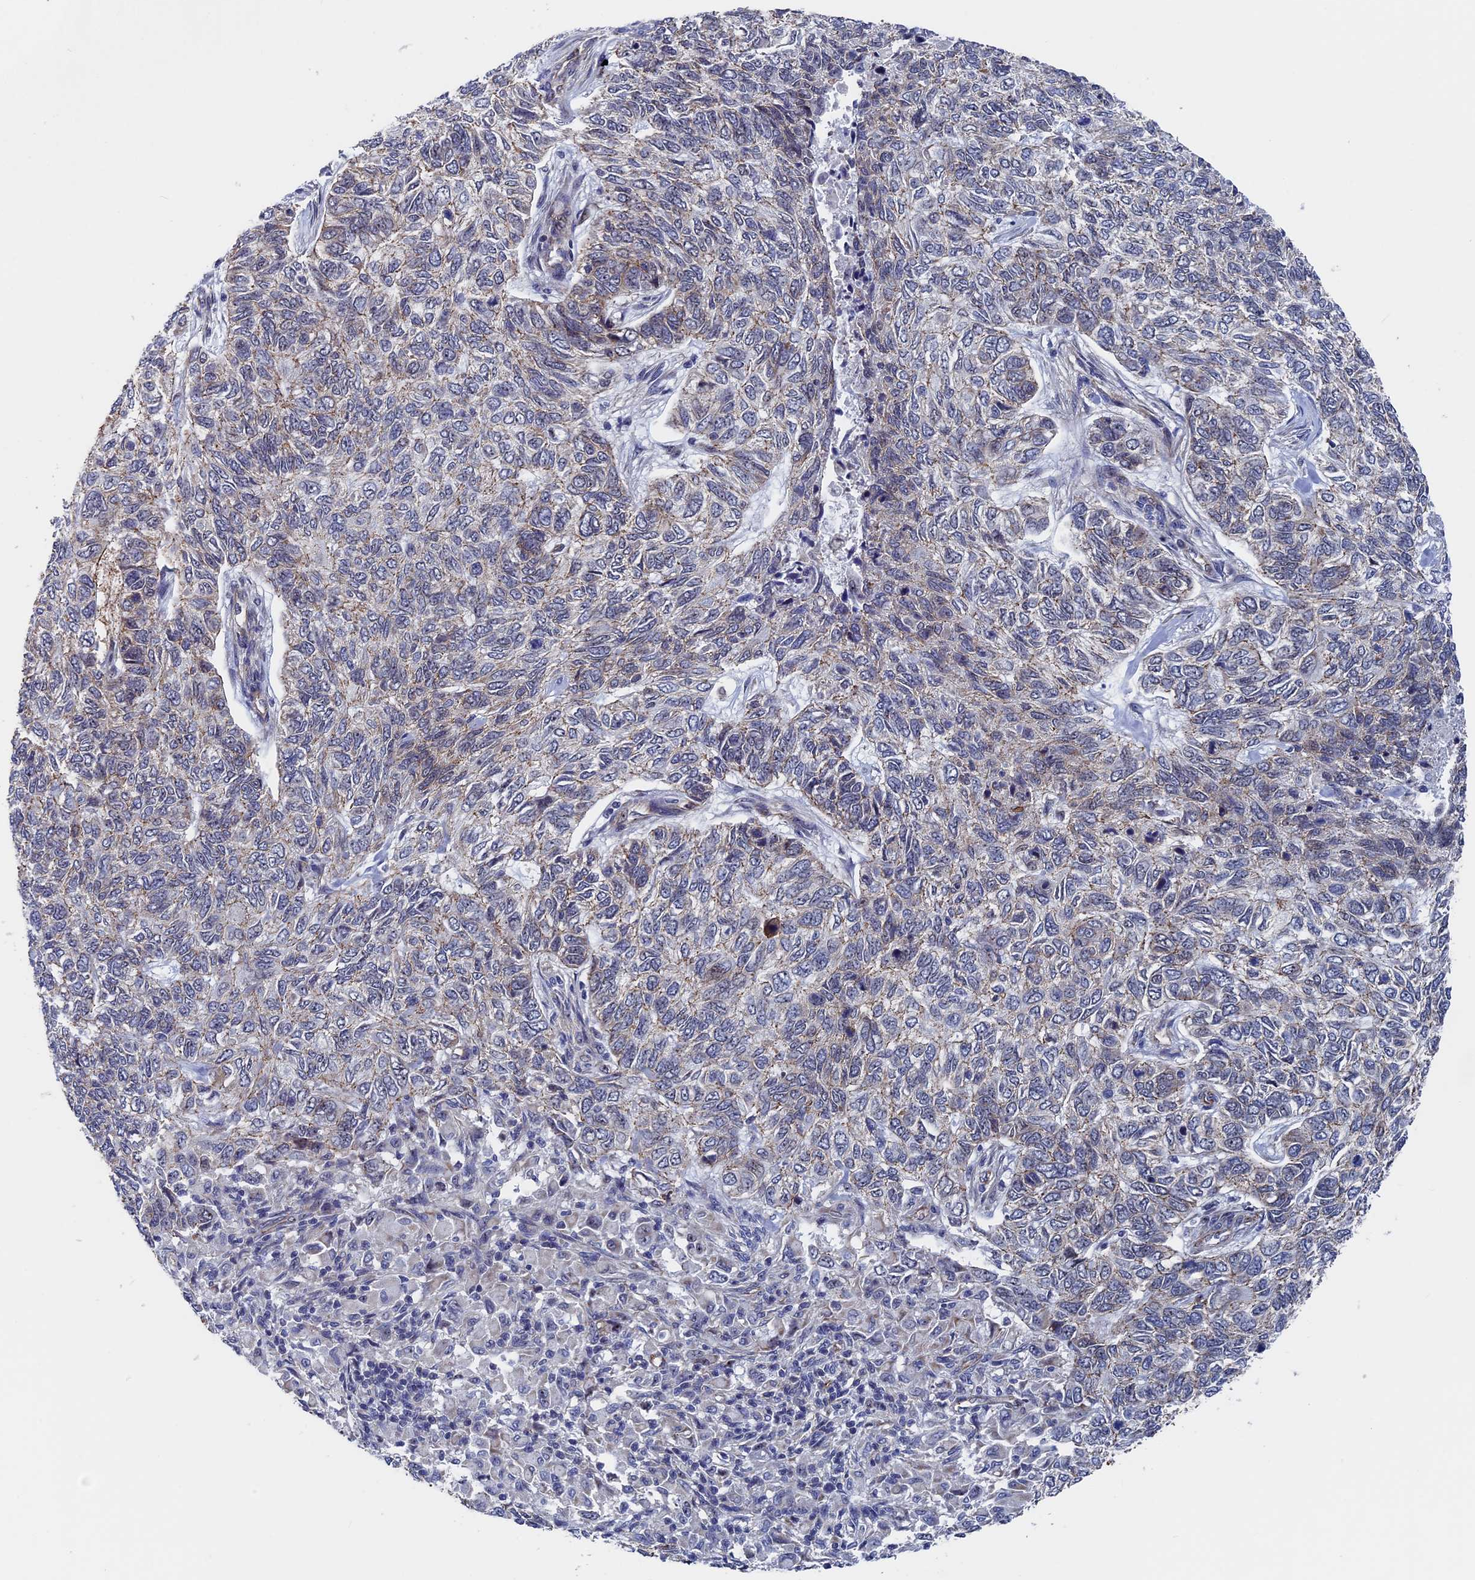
{"staining": {"intensity": "weak", "quantity": "<25%", "location": "cytoplasmic/membranous"}, "tissue": "skin cancer", "cell_type": "Tumor cells", "image_type": "cancer", "snomed": [{"axis": "morphology", "description": "Basal cell carcinoma"}, {"axis": "topography", "description": "Skin"}], "caption": "High power microscopy micrograph of an immunohistochemistry image of skin cancer, revealing no significant positivity in tumor cells.", "gene": "EXOSC9", "patient": {"sex": "female", "age": 65}}